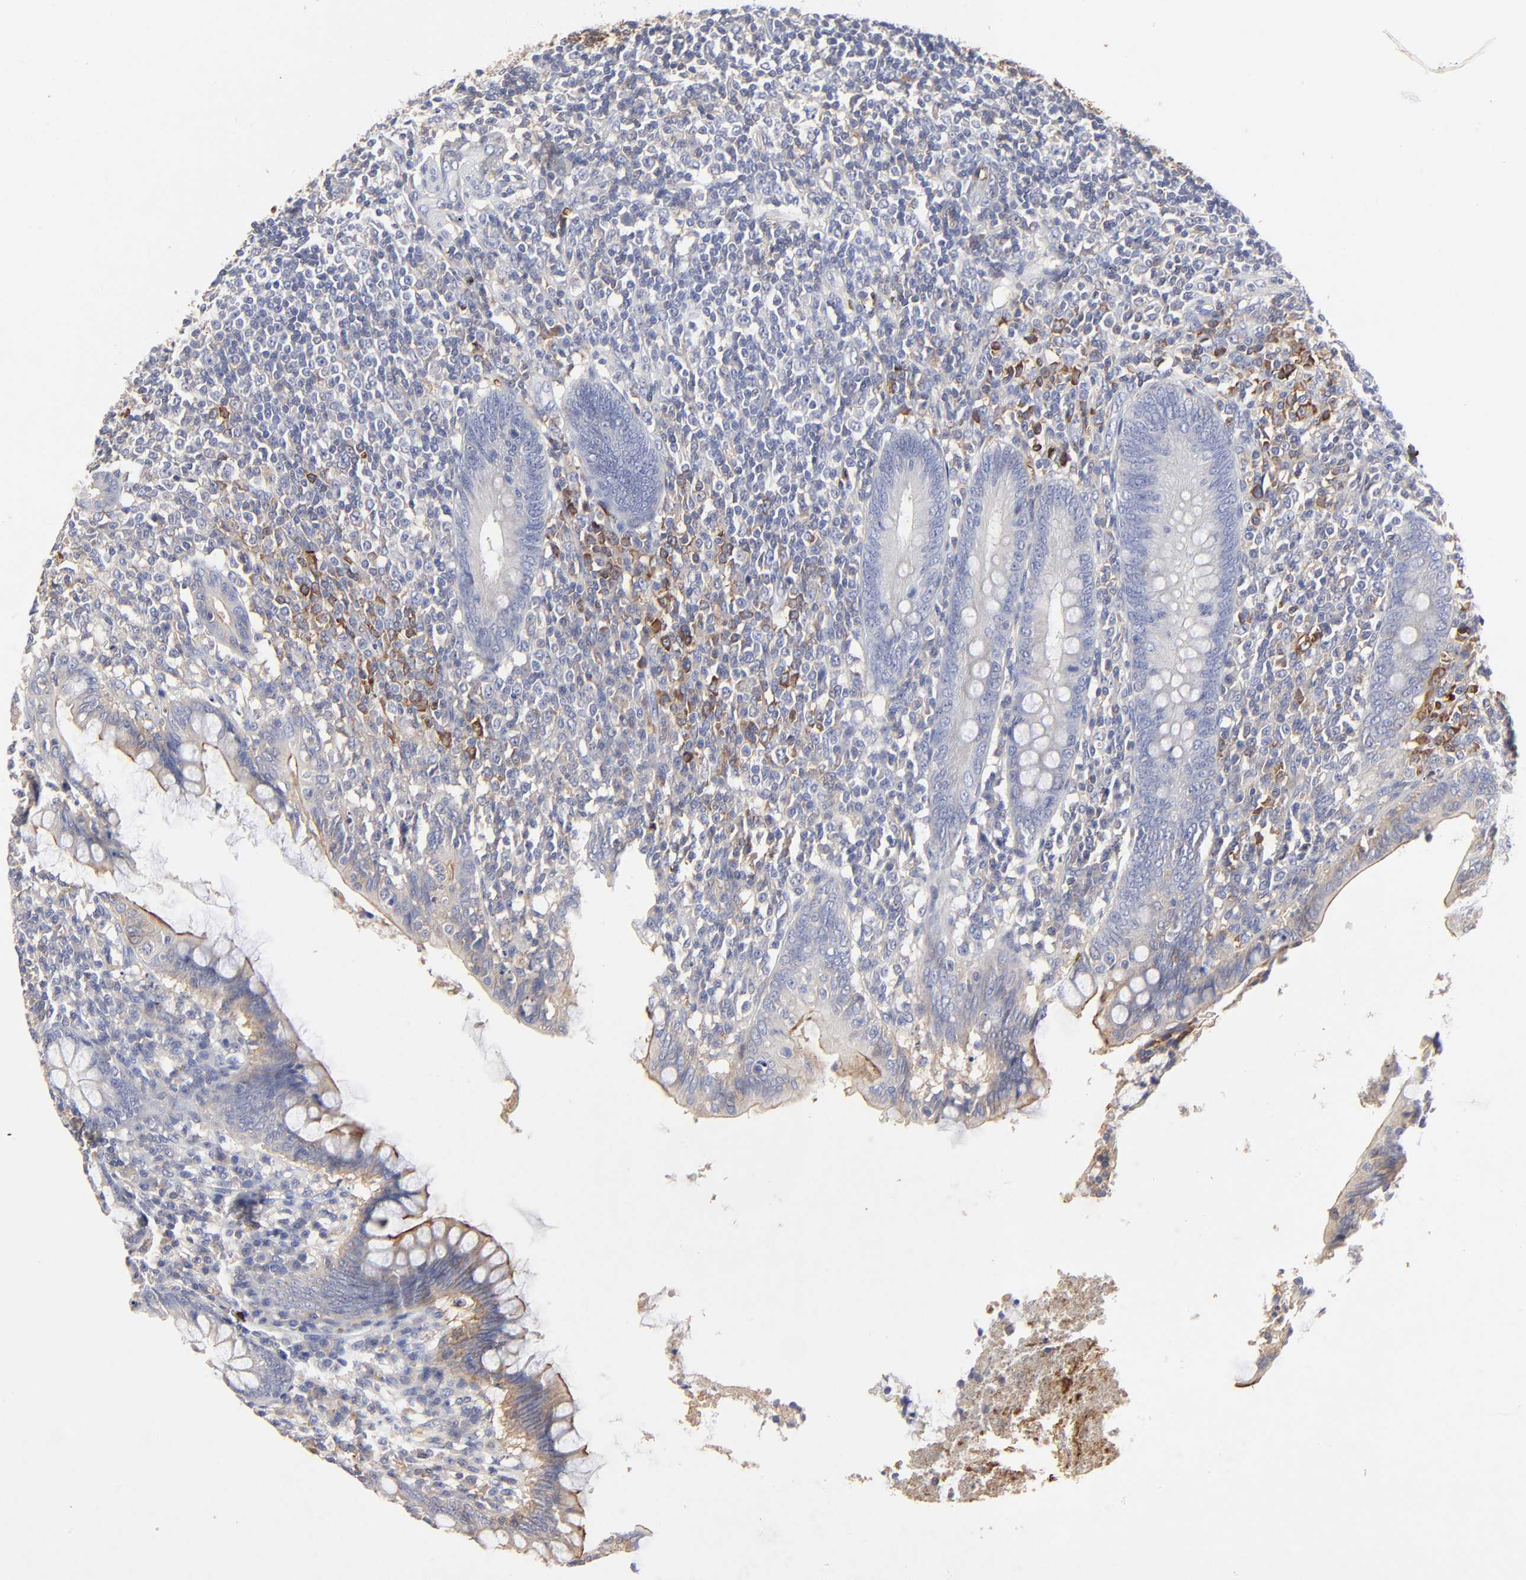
{"staining": {"intensity": "weak", "quantity": "<25%", "location": "cytoplasmic/membranous"}, "tissue": "appendix", "cell_type": "Glandular cells", "image_type": "normal", "snomed": [{"axis": "morphology", "description": "Normal tissue, NOS"}, {"axis": "topography", "description": "Appendix"}], "caption": "A high-resolution image shows IHC staining of unremarkable appendix, which exhibits no significant expression in glandular cells. (DAB immunohistochemistry (IHC) visualized using brightfield microscopy, high magnification).", "gene": "PAG1", "patient": {"sex": "female", "age": 66}}